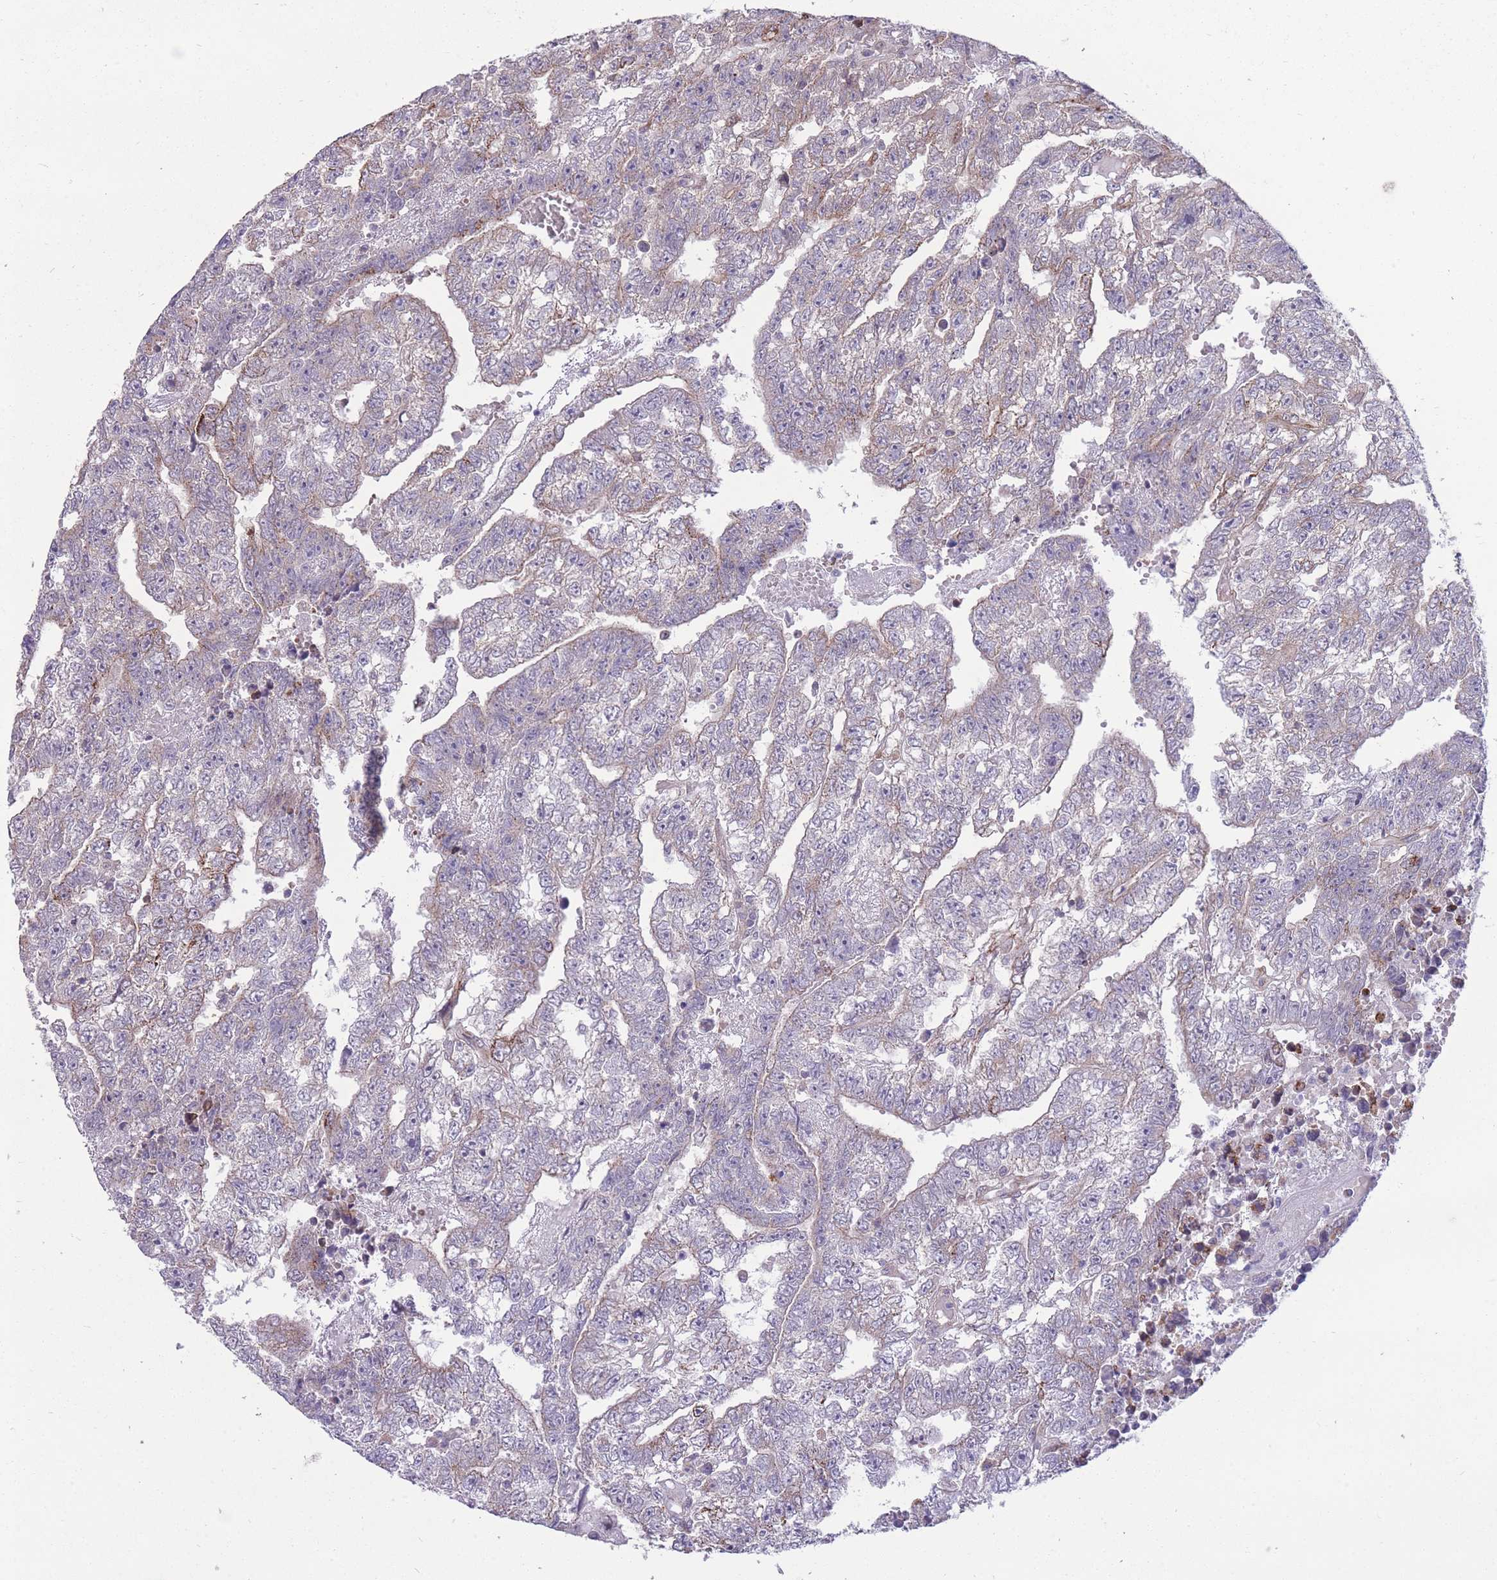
{"staining": {"intensity": "negative", "quantity": "none", "location": "none"}, "tissue": "testis cancer", "cell_type": "Tumor cells", "image_type": "cancer", "snomed": [{"axis": "morphology", "description": "Carcinoma, Embryonal, NOS"}, {"axis": "topography", "description": "Testis"}], "caption": "Tumor cells are negative for protein expression in human testis embryonal carcinoma.", "gene": "RIC8A", "patient": {"sex": "male", "age": 25}}